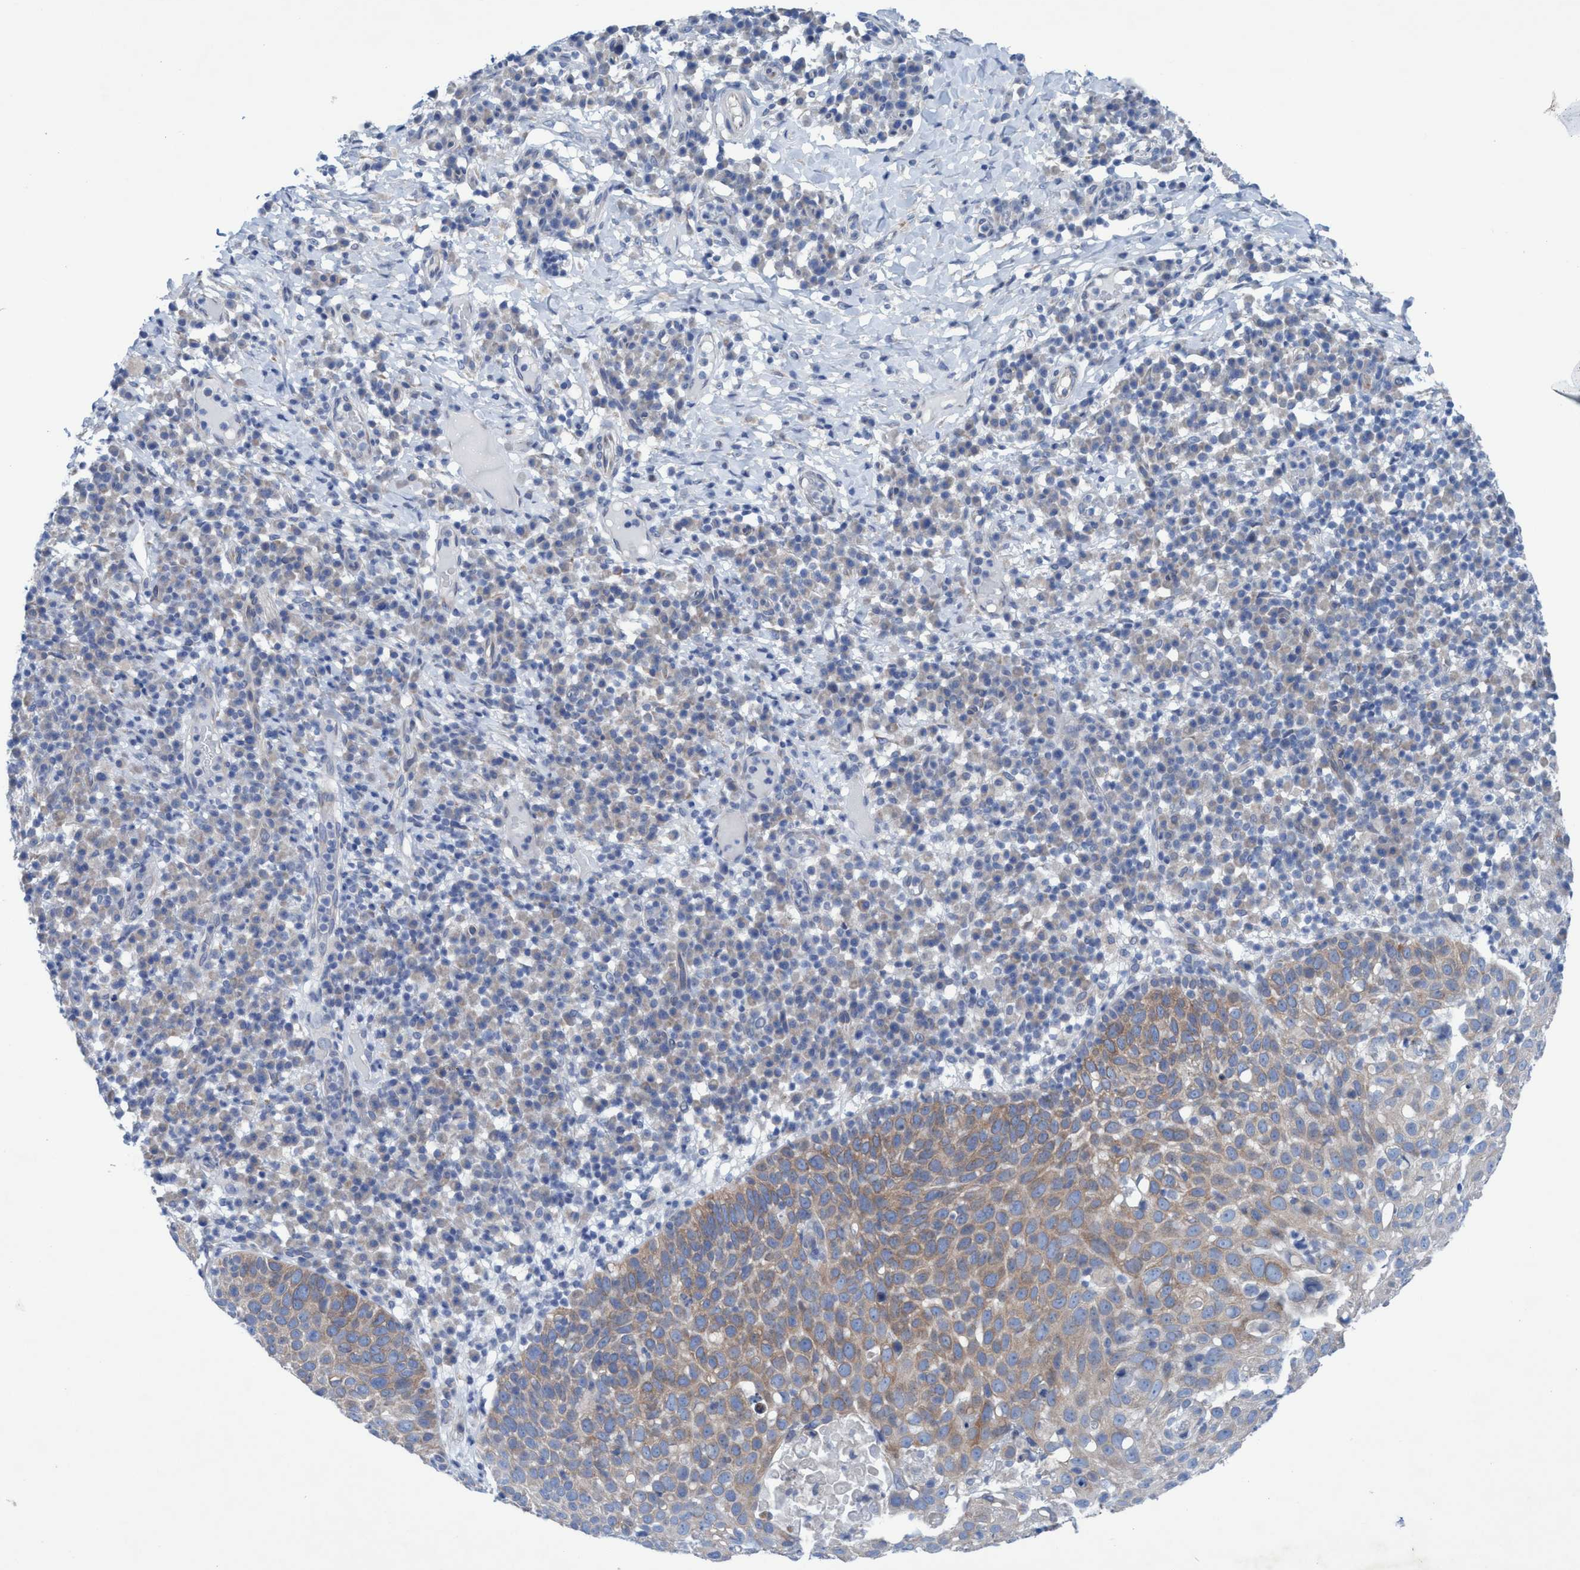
{"staining": {"intensity": "weak", "quantity": ">75%", "location": "cytoplasmic/membranous"}, "tissue": "skin cancer", "cell_type": "Tumor cells", "image_type": "cancer", "snomed": [{"axis": "morphology", "description": "Squamous cell carcinoma in situ, NOS"}, {"axis": "morphology", "description": "Squamous cell carcinoma, NOS"}, {"axis": "topography", "description": "Skin"}], "caption": "IHC image of skin squamous cell carcinoma in situ stained for a protein (brown), which shows low levels of weak cytoplasmic/membranous positivity in approximately >75% of tumor cells.", "gene": "RSAD1", "patient": {"sex": "male", "age": 93}}